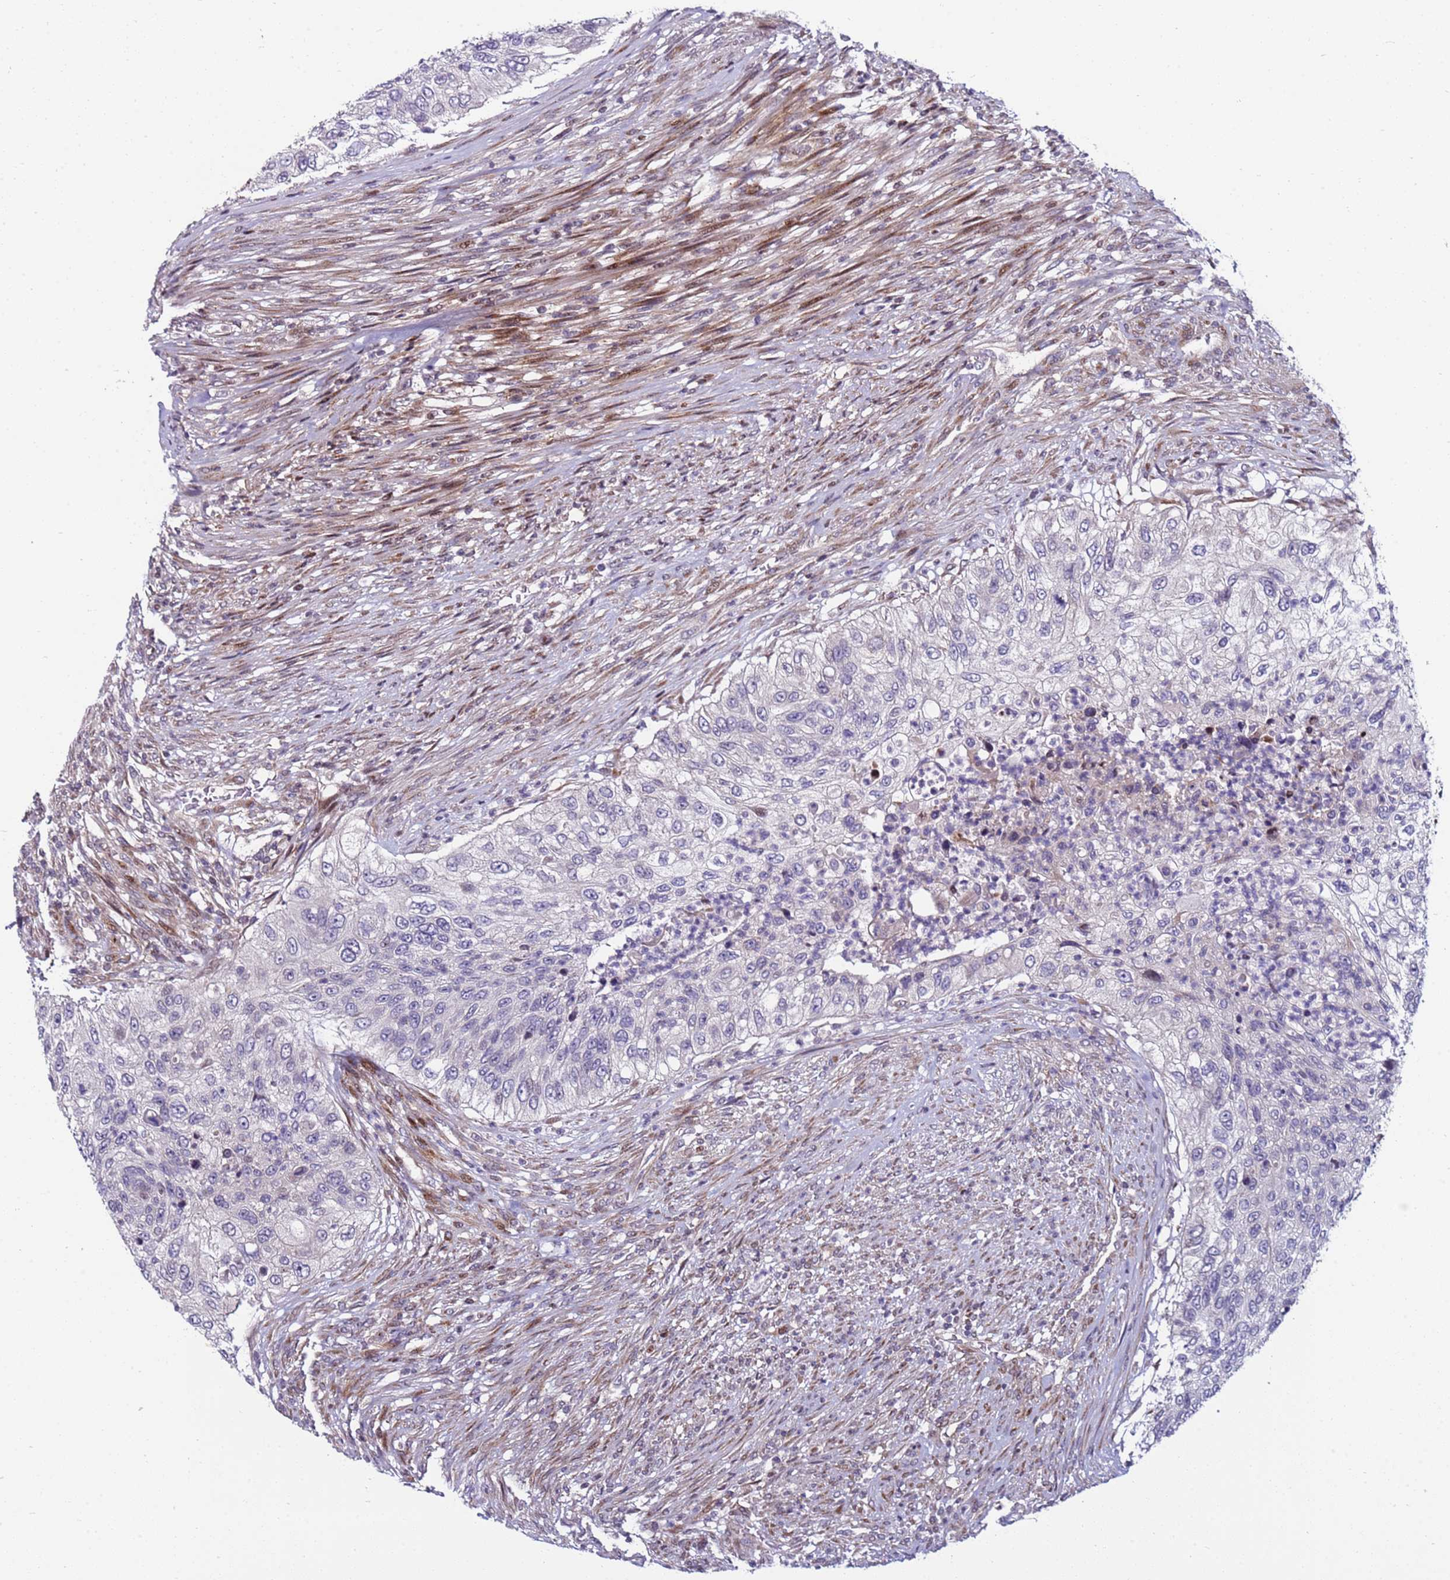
{"staining": {"intensity": "negative", "quantity": "none", "location": "none"}, "tissue": "urothelial cancer", "cell_type": "Tumor cells", "image_type": "cancer", "snomed": [{"axis": "morphology", "description": "Urothelial carcinoma, High grade"}, {"axis": "topography", "description": "Urinary bladder"}], "caption": "Immunohistochemistry (IHC) image of neoplastic tissue: human high-grade urothelial carcinoma stained with DAB reveals no significant protein expression in tumor cells.", "gene": "WBP11", "patient": {"sex": "female", "age": 60}}